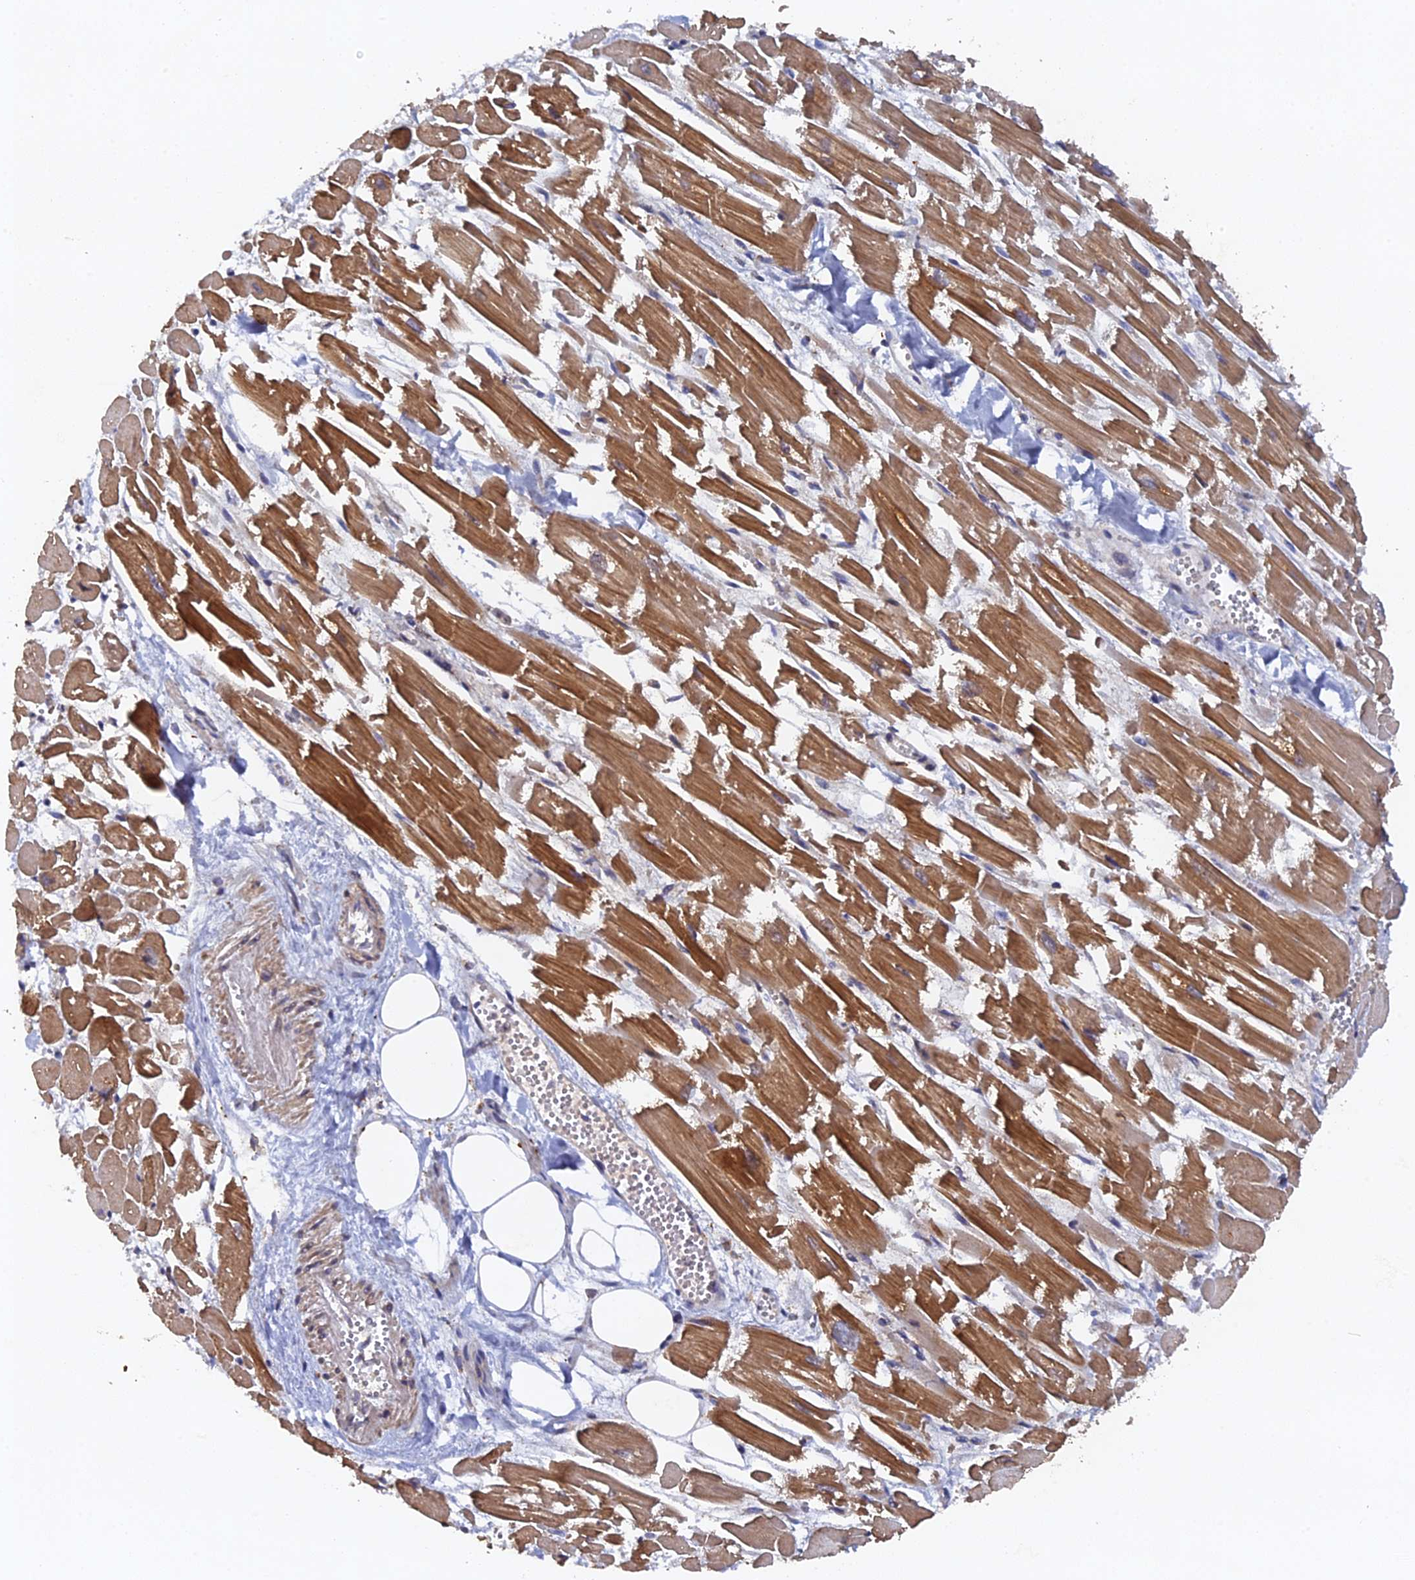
{"staining": {"intensity": "moderate", "quantity": ">75%", "location": "cytoplasmic/membranous"}, "tissue": "heart muscle", "cell_type": "Cardiomyocytes", "image_type": "normal", "snomed": [{"axis": "morphology", "description": "Normal tissue, NOS"}, {"axis": "topography", "description": "Heart"}], "caption": "Heart muscle stained with IHC exhibits moderate cytoplasmic/membranous positivity in approximately >75% of cardiomyocytes.", "gene": "VPS37C", "patient": {"sex": "male", "age": 54}}